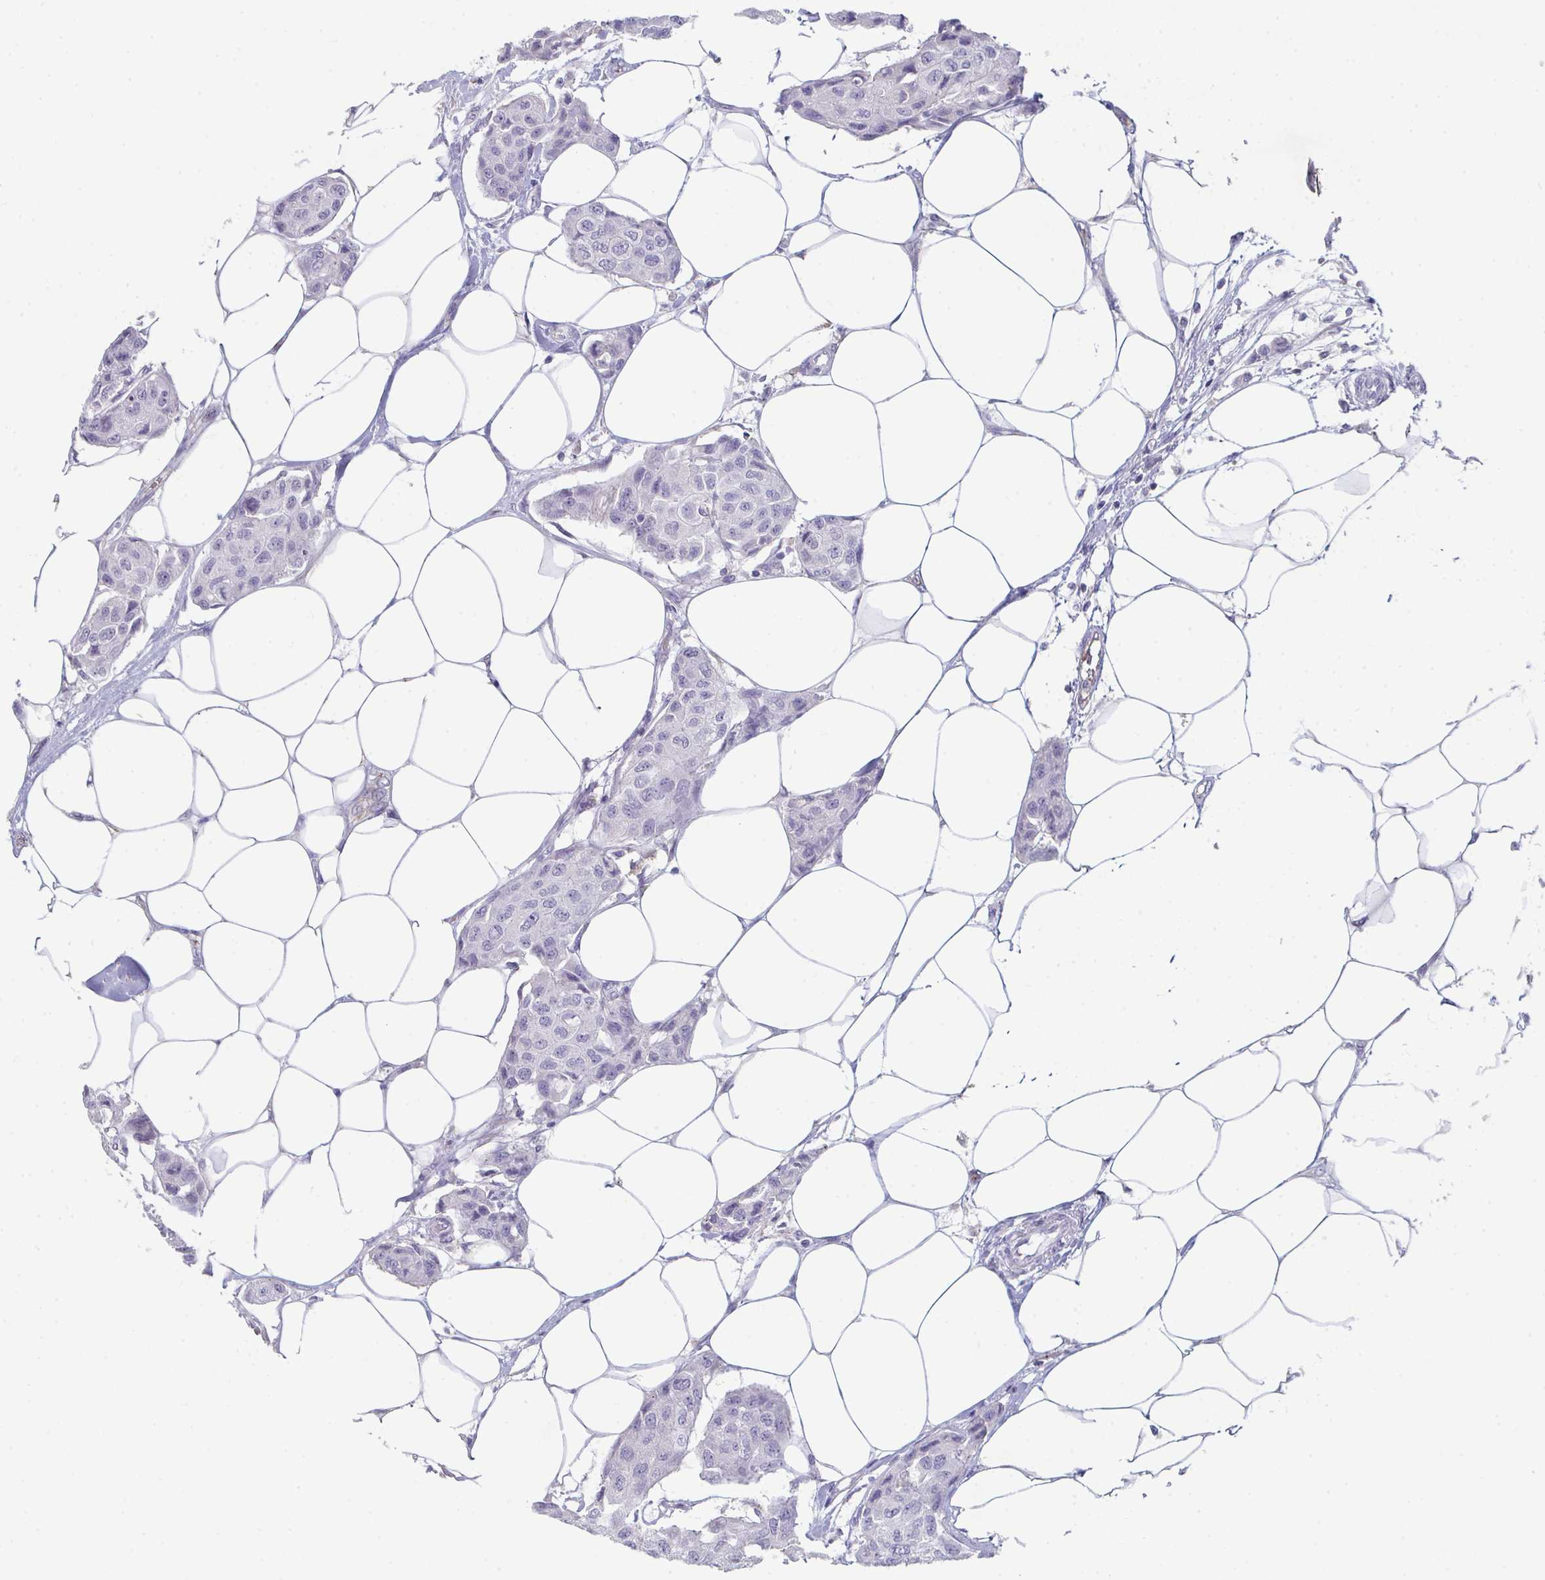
{"staining": {"intensity": "negative", "quantity": "none", "location": "none"}, "tissue": "breast cancer", "cell_type": "Tumor cells", "image_type": "cancer", "snomed": [{"axis": "morphology", "description": "Duct carcinoma"}, {"axis": "topography", "description": "Breast"}, {"axis": "topography", "description": "Lymph node"}], "caption": "Immunohistochemistry photomicrograph of neoplastic tissue: breast cancer stained with DAB reveals no significant protein positivity in tumor cells.", "gene": "ADAM21", "patient": {"sex": "female", "age": 80}}